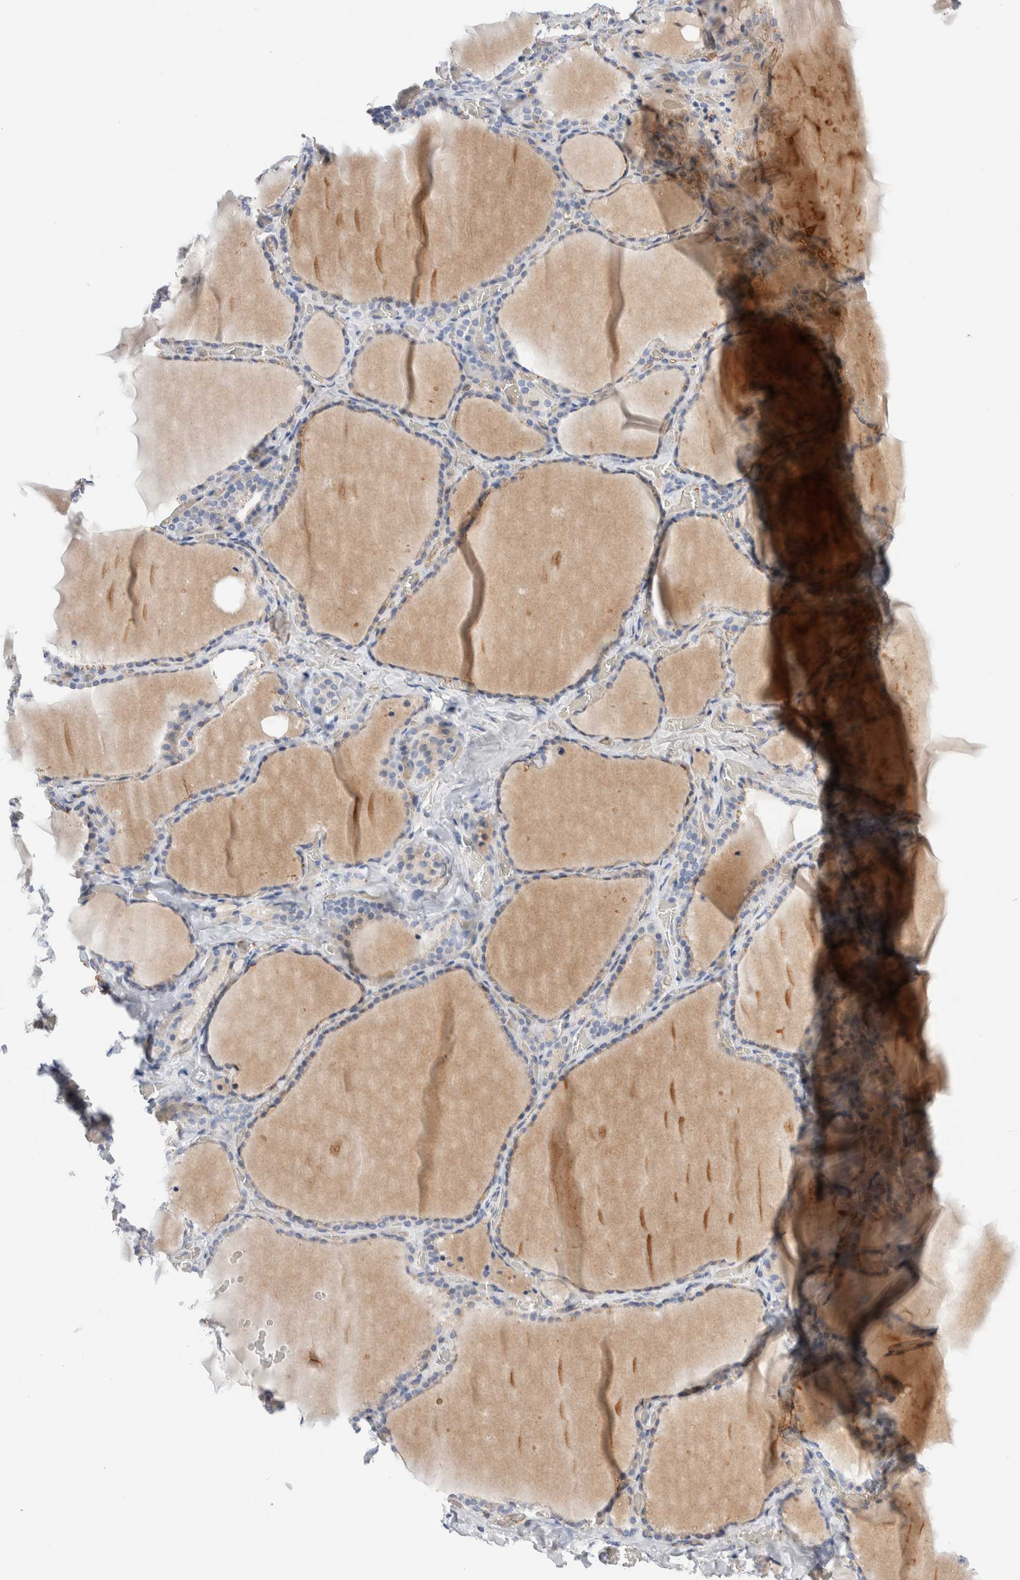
{"staining": {"intensity": "negative", "quantity": "none", "location": "none"}, "tissue": "thyroid gland", "cell_type": "Glandular cells", "image_type": "normal", "snomed": [{"axis": "morphology", "description": "Normal tissue, NOS"}, {"axis": "topography", "description": "Thyroid gland"}], "caption": "The image displays no staining of glandular cells in unremarkable thyroid gland.", "gene": "METRNL", "patient": {"sex": "female", "age": 22}}